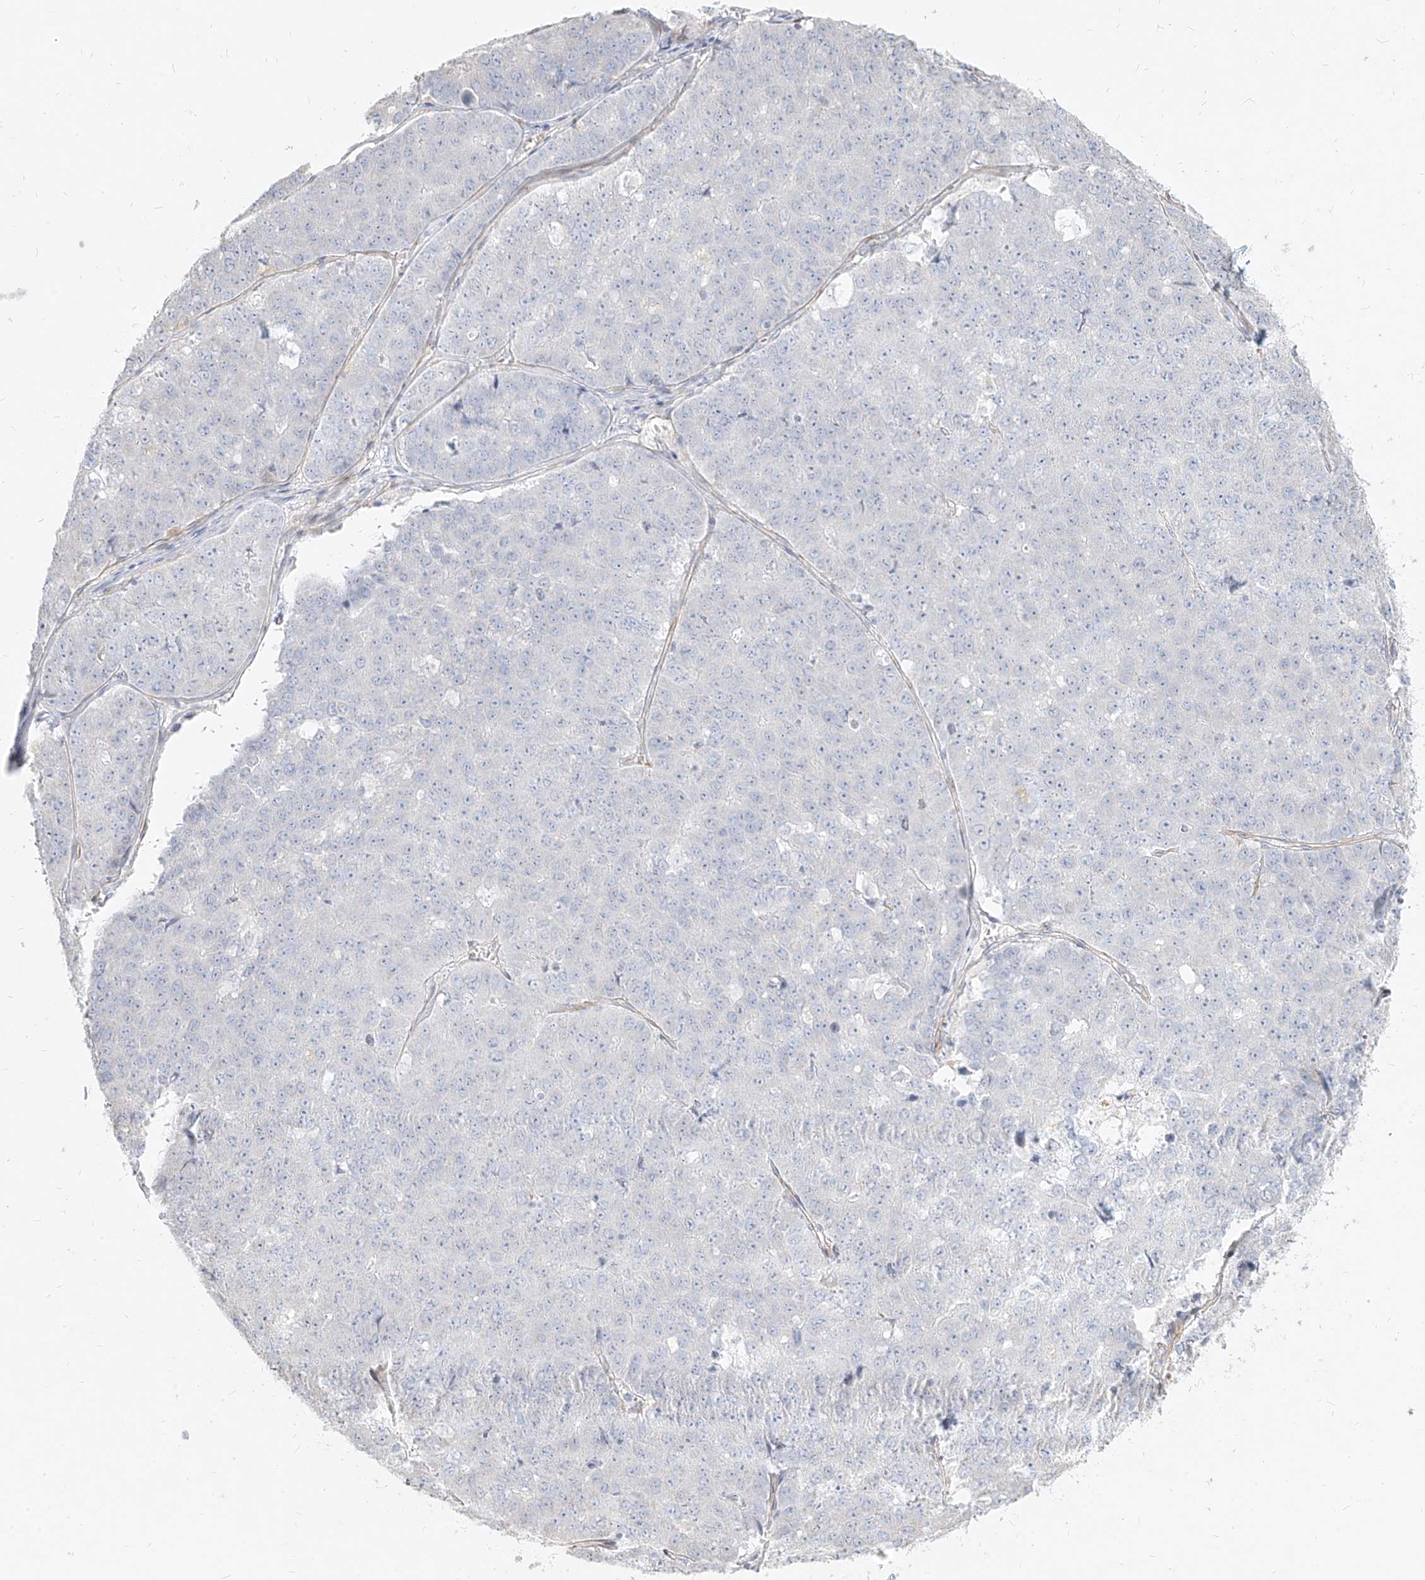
{"staining": {"intensity": "negative", "quantity": "none", "location": "none"}, "tissue": "pancreatic cancer", "cell_type": "Tumor cells", "image_type": "cancer", "snomed": [{"axis": "morphology", "description": "Adenocarcinoma, NOS"}, {"axis": "topography", "description": "Pancreas"}], "caption": "Immunohistochemistry (IHC) micrograph of neoplastic tissue: adenocarcinoma (pancreatic) stained with DAB (3,3'-diaminobenzidine) exhibits no significant protein positivity in tumor cells. (Brightfield microscopy of DAB immunohistochemistry at high magnification).", "gene": "ITPKB", "patient": {"sex": "male", "age": 50}}